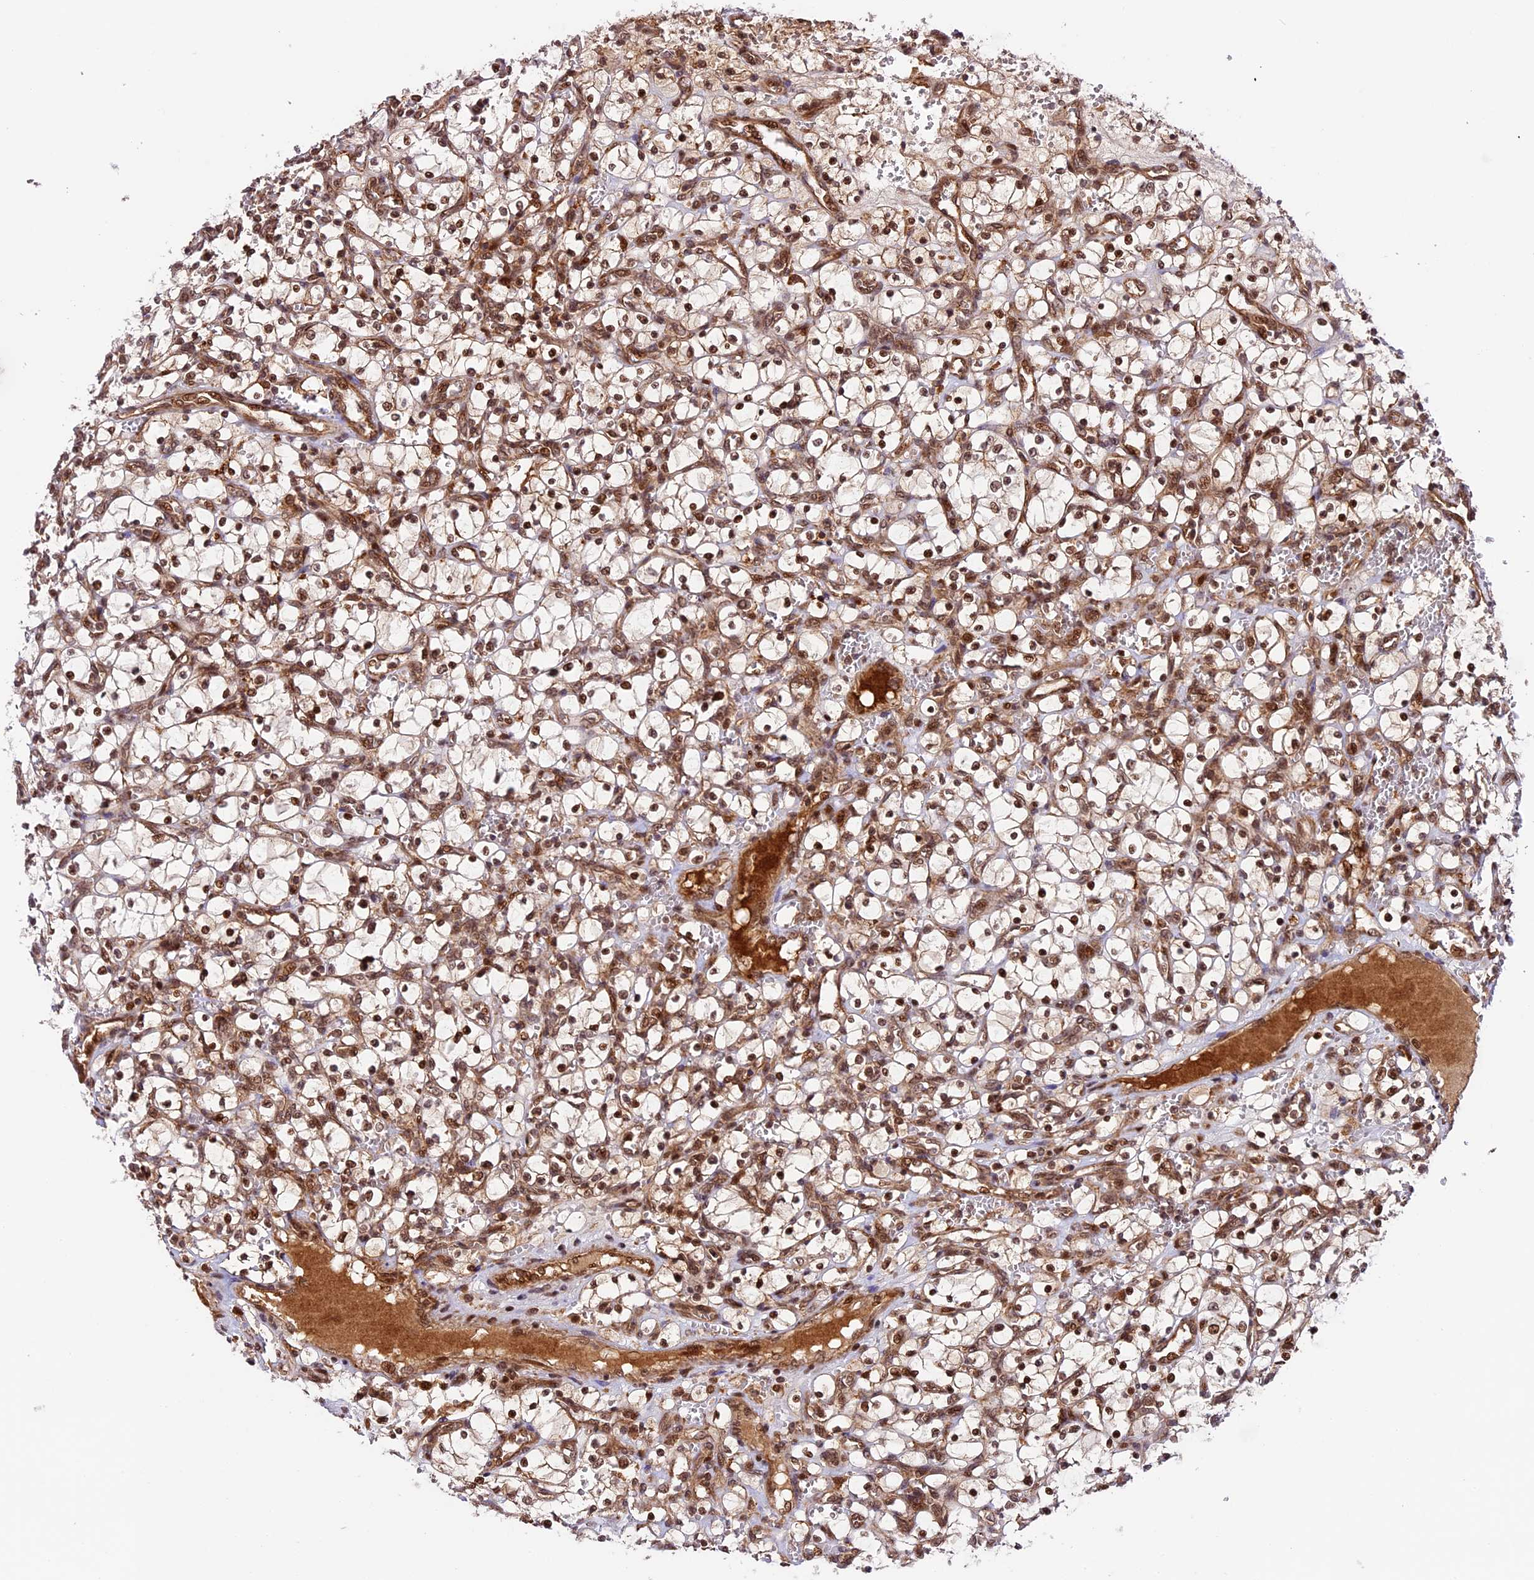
{"staining": {"intensity": "moderate", "quantity": ">75%", "location": "nuclear"}, "tissue": "renal cancer", "cell_type": "Tumor cells", "image_type": "cancer", "snomed": [{"axis": "morphology", "description": "Adenocarcinoma, NOS"}, {"axis": "topography", "description": "Kidney"}], "caption": "About >75% of tumor cells in adenocarcinoma (renal) display moderate nuclear protein expression as visualized by brown immunohistochemical staining.", "gene": "DHX38", "patient": {"sex": "female", "age": 69}}